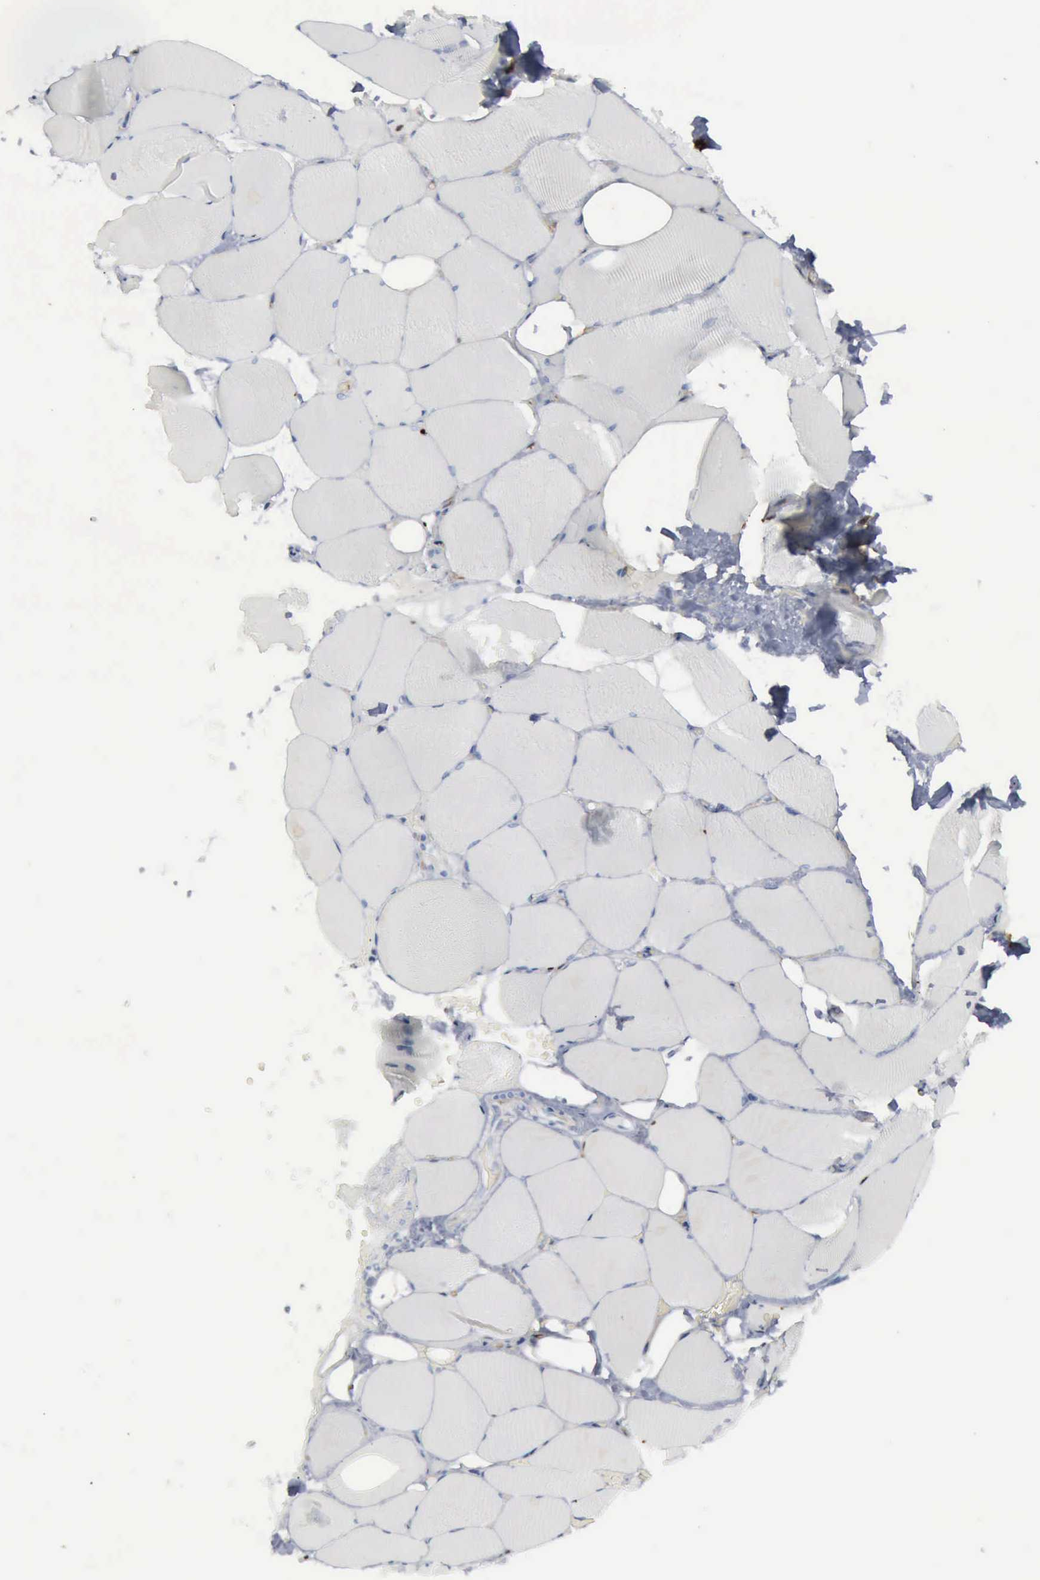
{"staining": {"intensity": "negative", "quantity": "none", "location": "none"}, "tissue": "skeletal muscle", "cell_type": "Myocytes", "image_type": "normal", "snomed": [{"axis": "morphology", "description": "Normal tissue, NOS"}, {"axis": "topography", "description": "Skeletal muscle"}, {"axis": "topography", "description": "Parathyroid gland"}], "caption": "A high-resolution histopathology image shows immunohistochemistry staining of unremarkable skeletal muscle, which demonstrates no significant staining in myocytes.", "gene": "FSCN1", "patient": {"sex": "female", "age": 37}}